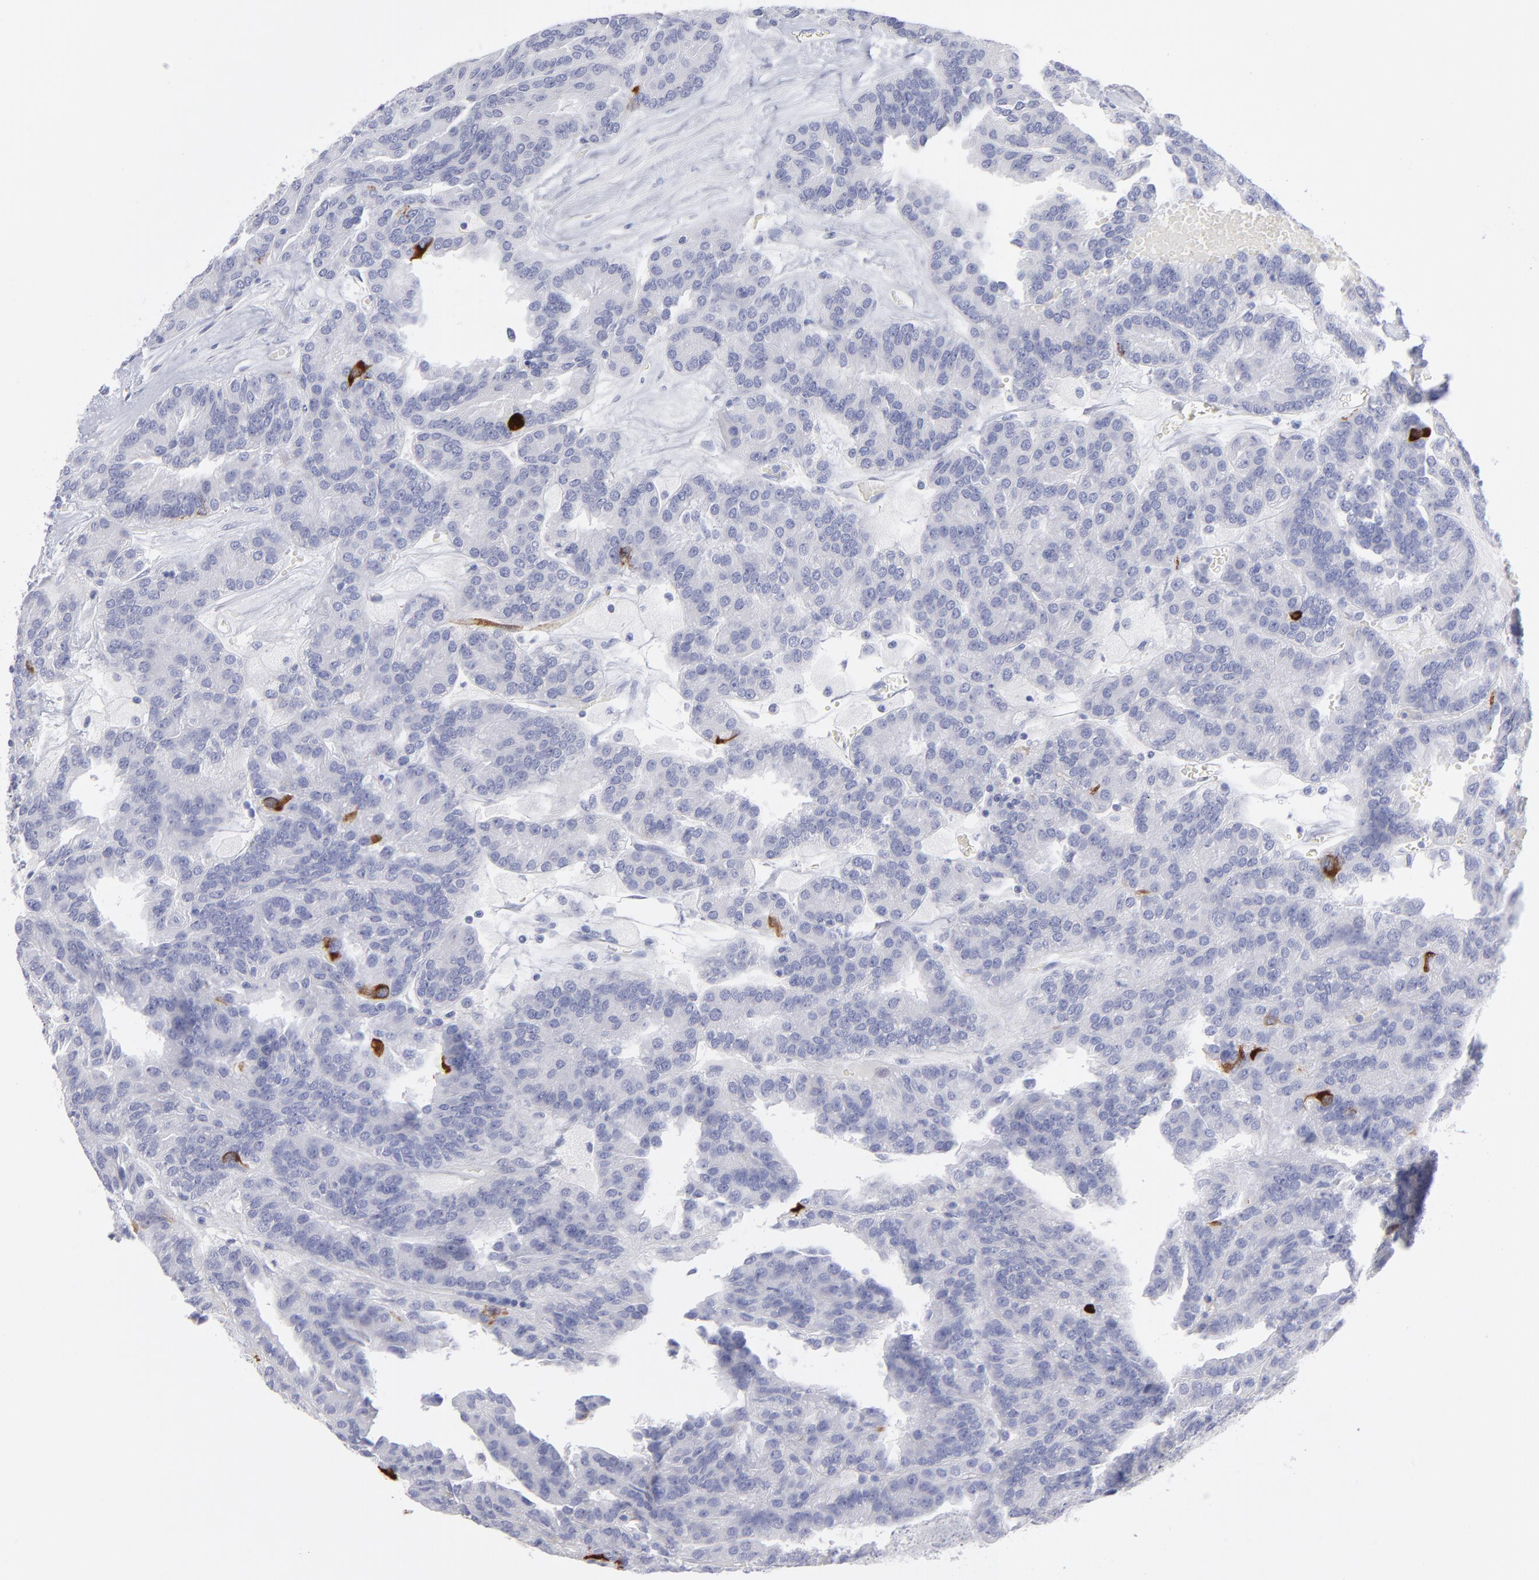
{"staining": {"intensity": "strong", "quantity": "<25%", "location": "cytoplasmic/membranous"}, "tissue": "renal cancer", "cell_type": "Tumor cells", "image_type": "cancer", "snomed": [{"axis": "morphology", "description": "Adenocarcinoma, NOS"}, {"axis": "topography", "description": "Kidney"}], "caption": "Immunohistochemistry micrograph of human renal cancer stained for a protein (brown), which reveals medium levels of strong cytoplasmic/membranous expression in approximately <25% of tumor cells.", "gene": "CCNB1", "patient": {"sex": "male", "age": 46}}